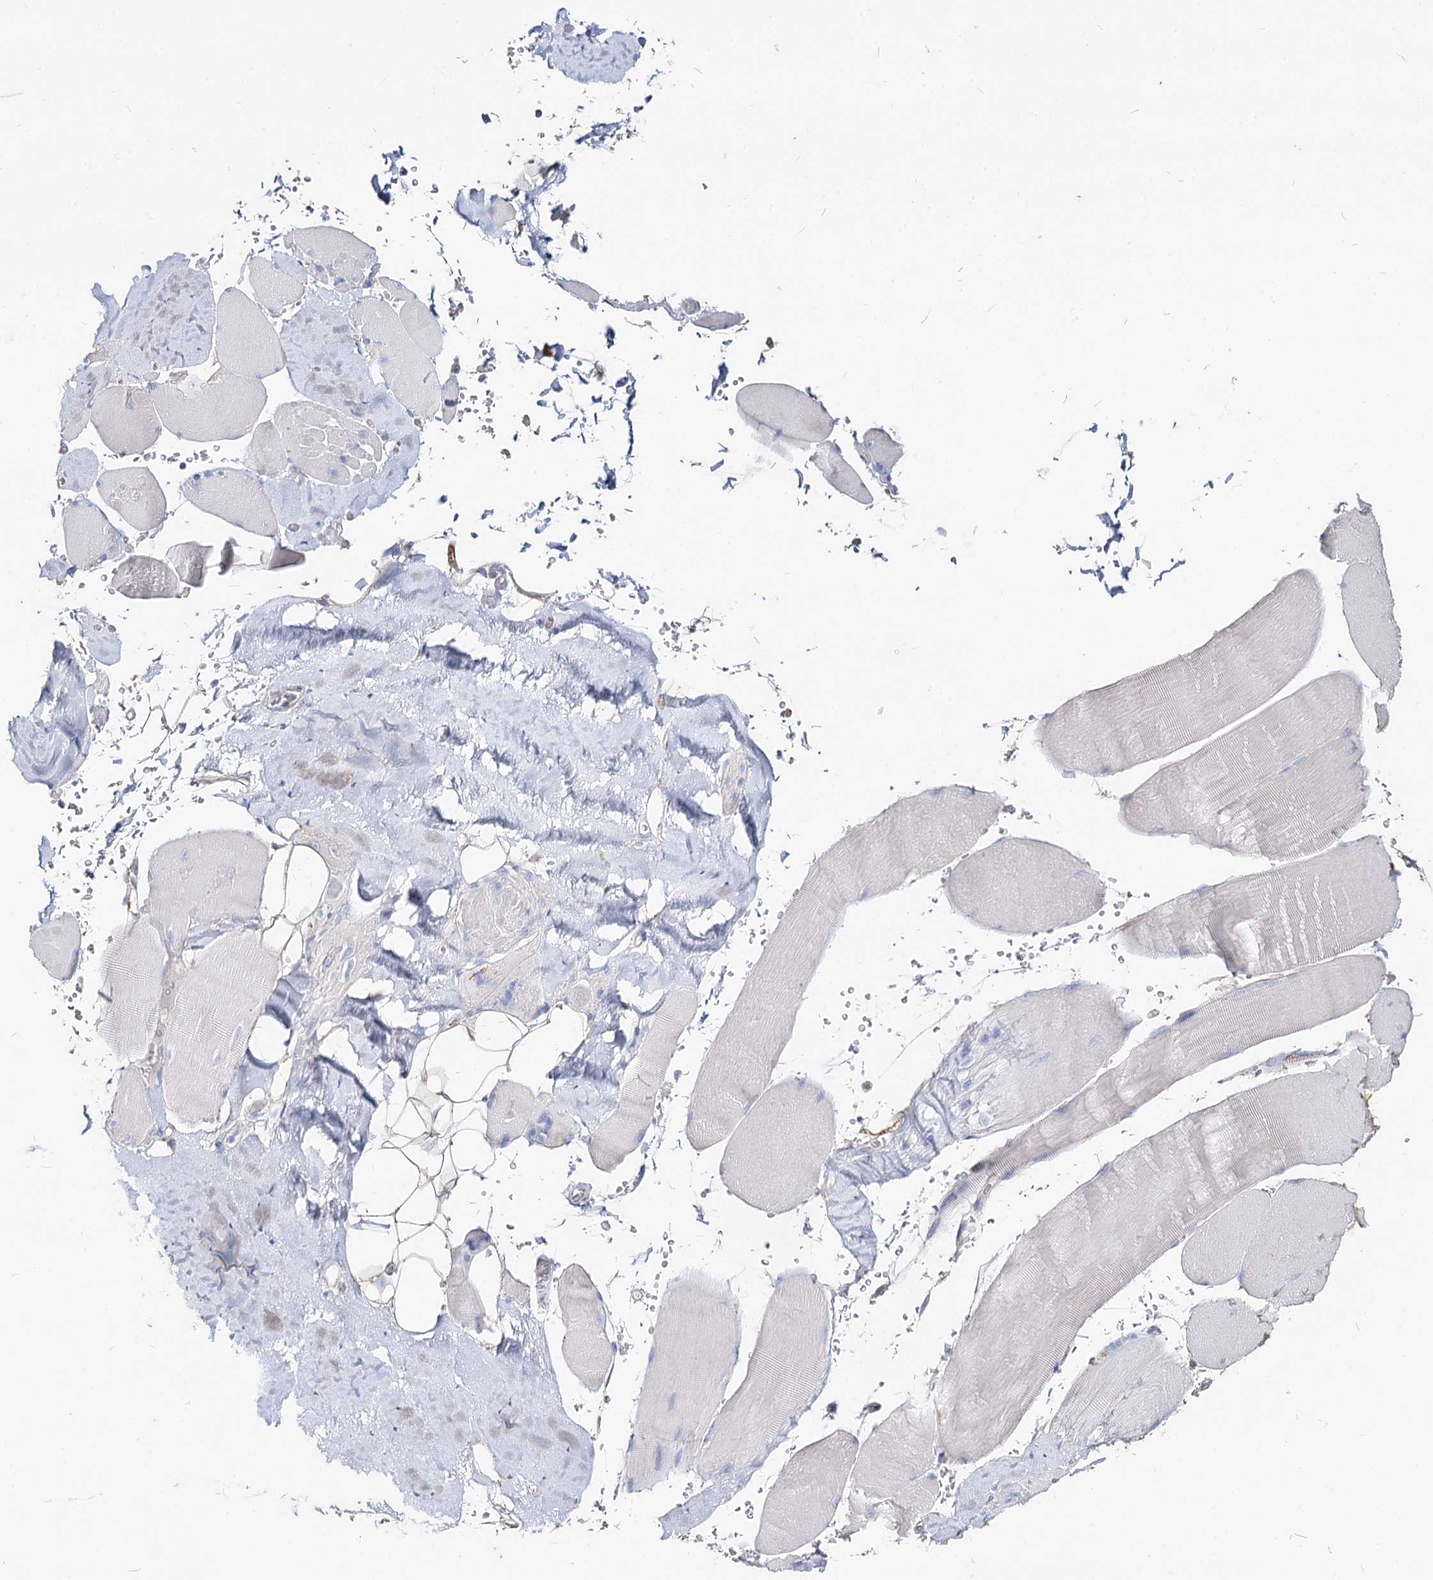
{"staining": {"intensity": "negative", "quantity": "none", "location": "none"}, "tissue": "skeletal muscle", "cell_type": "Myocytes", "image_type": "normal", "snomed": [{"axis": "morphology", "description": "Normal tissue, NOS"}, {"axis": "topography", "description": "Skeletal muscle"}, {"axis": "topography", "description": "Head-Neck"}], "caption": "Immunohistochemistry histopathology image of normal skeletal muscle stained for a protein (brown), which shows no expression in myocytes.", "gene": "MCCC2", "patient": {"sex": "male", "age": 66}}